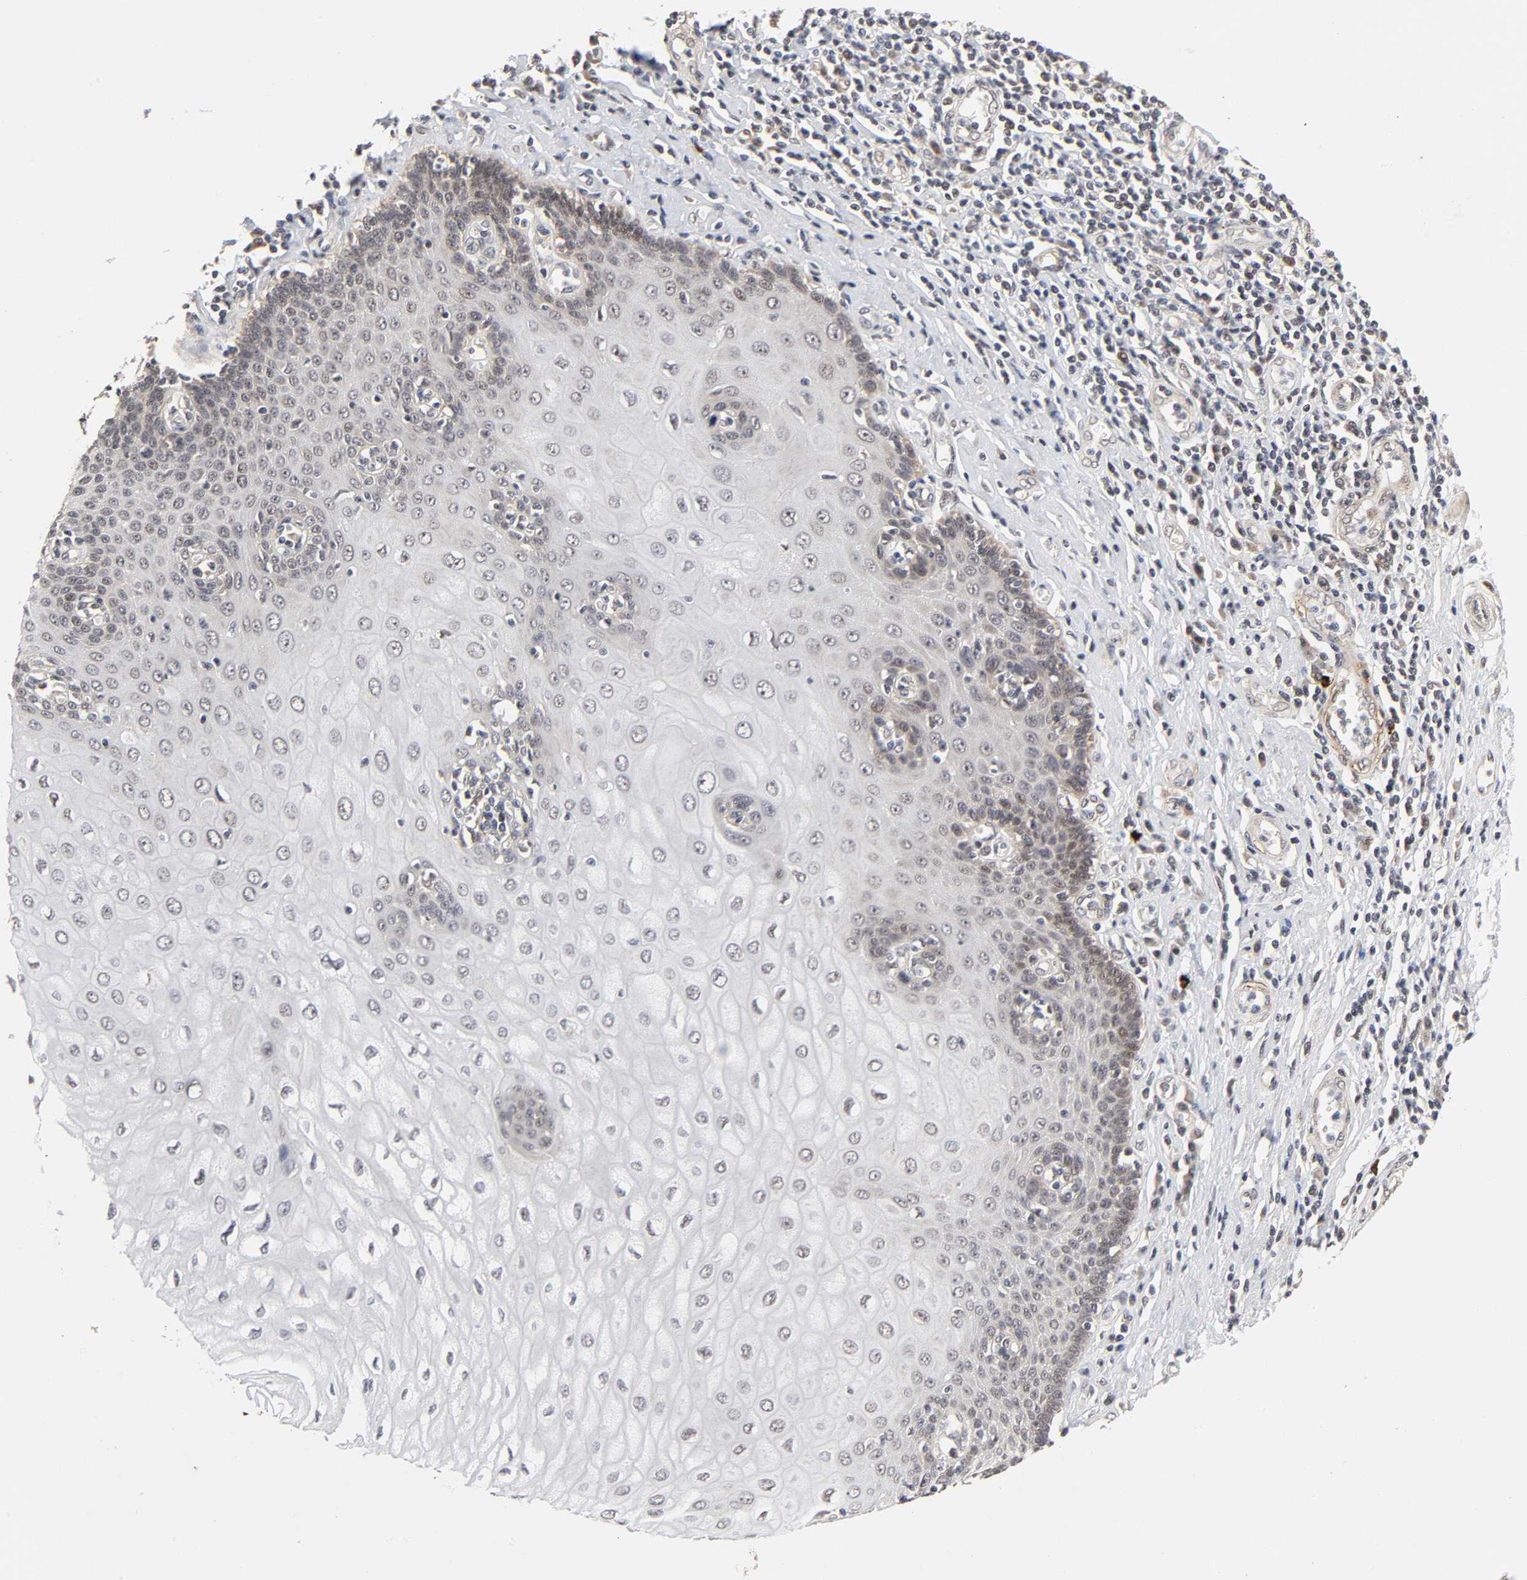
{"staining": {"intensity": "weak", "quantity": "<25%", "location": "nuclear"}, "tissue": "esophagus", "cell_type": "Squamous epithelial cells", "image_type": "normal", "snomed": [{"axis": "morphology", "description": "Normal tissue, NOS"}, {"axis": "topography", "description": "Esophagus"}], "caption": "The histopathology image exhibits no staining of squamous epithelial cells in unremarkable esophagus. (Immunohistochemistry, brightfield microscopy, high magnification).", "gene": "ZKSCAN8", "patient": {"sex": "male", "age": 62}}